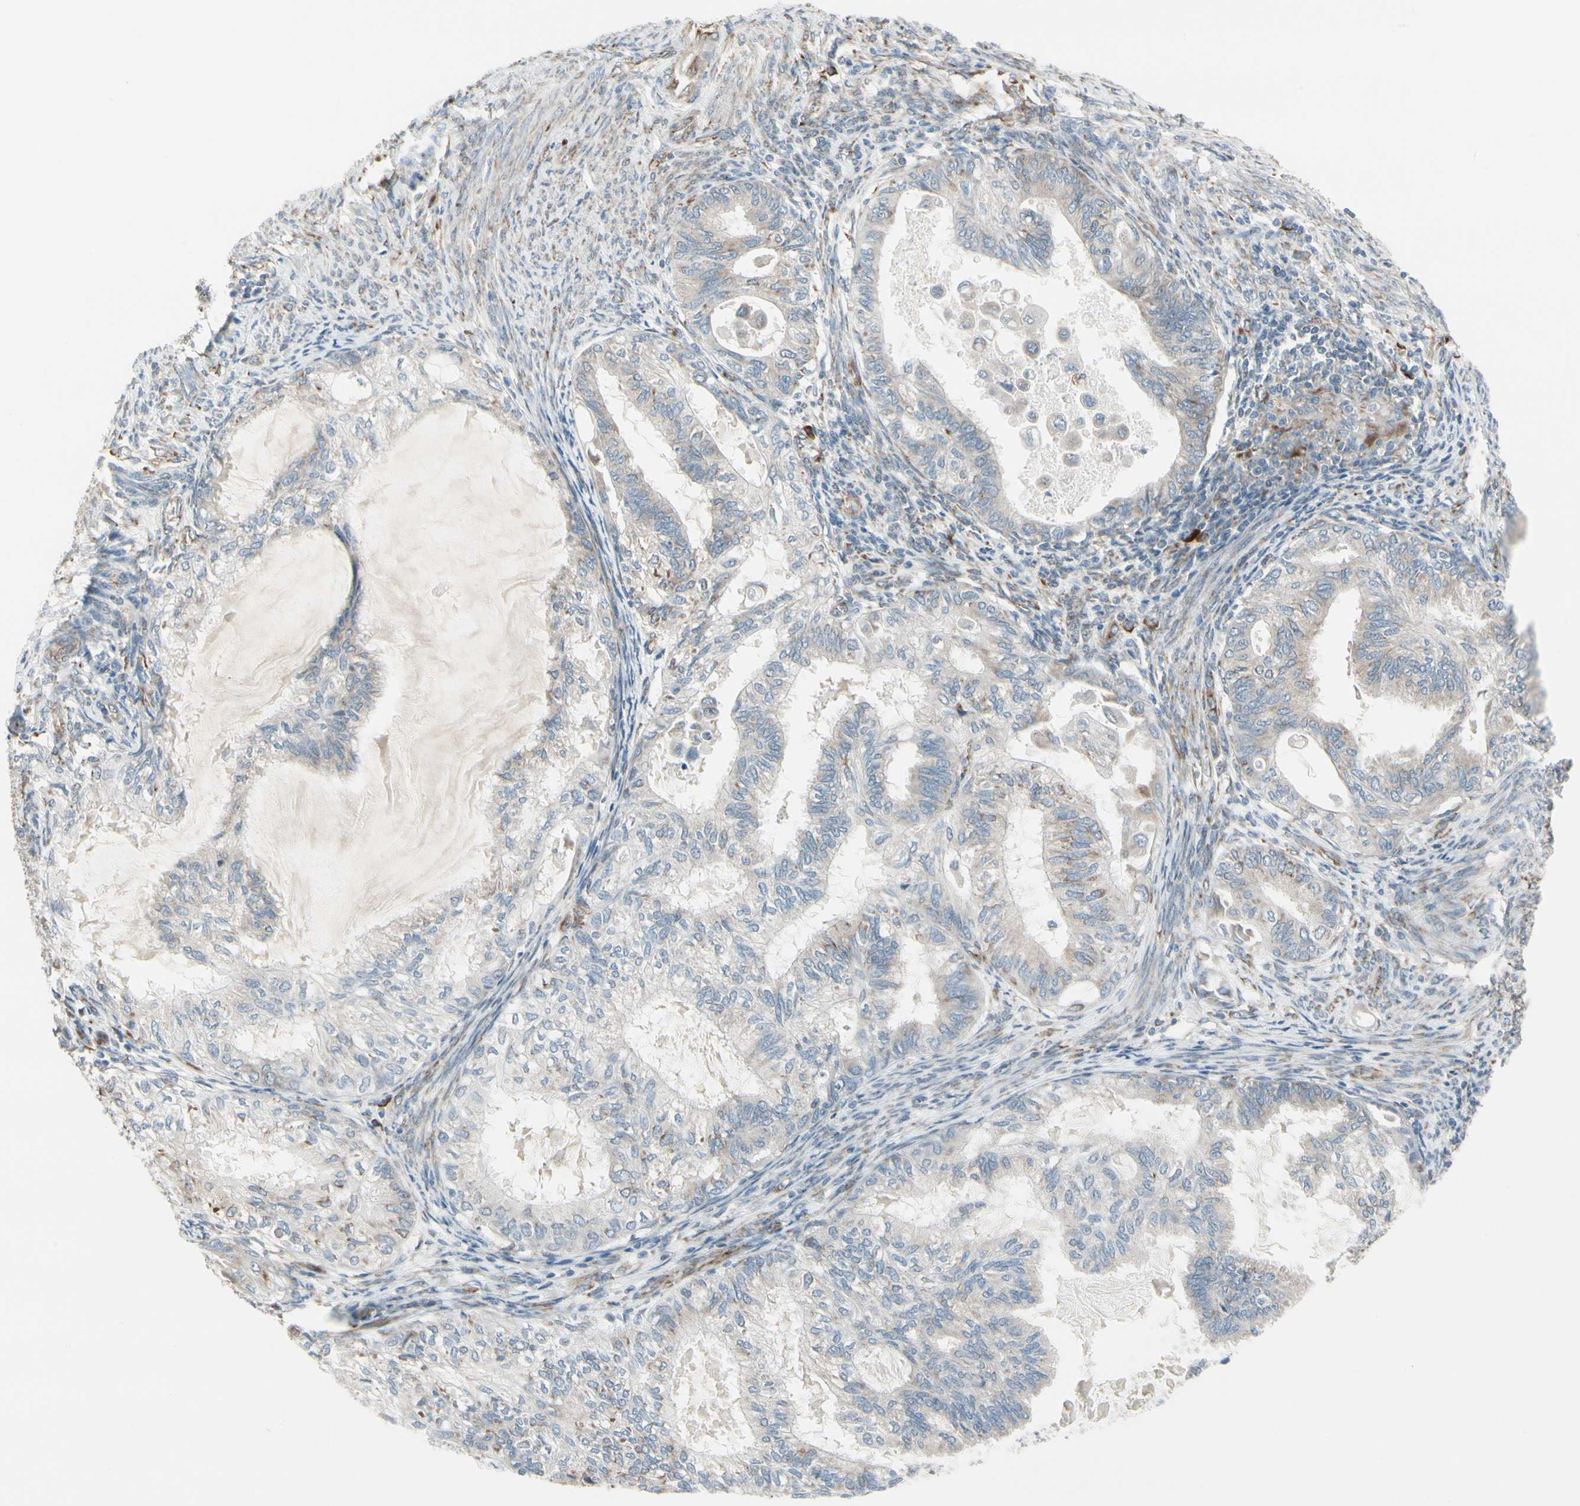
{"staining": {"intensity": "weak", "quantity": "25%-75%", "location": "cytoplasmic/membranous"}, "tissue": "cervical cancer", "cell_type": "Tumor cells", "image_type": "cancer", "snomed": [{"axis": "morphology", "description": "Normal tissue, NOS"}, {"axis": "morphology", "description": "Adenocarcinoma, NOS"}, {"axis": "topography", "description": "Cervix"}, {"axis": "topography", "description": "Endometrium"}], "caption": "Tumor cells display low levels of weak cytoplasmic/membranous expression in approximately 25%-75% of cells in human adenocarcinoma (cervical). The protein of interest is shown in brown color, while the nuclei are stained blue.", "gene": "FNDC3A", "patient": {"sex": "female", "age": 86}}